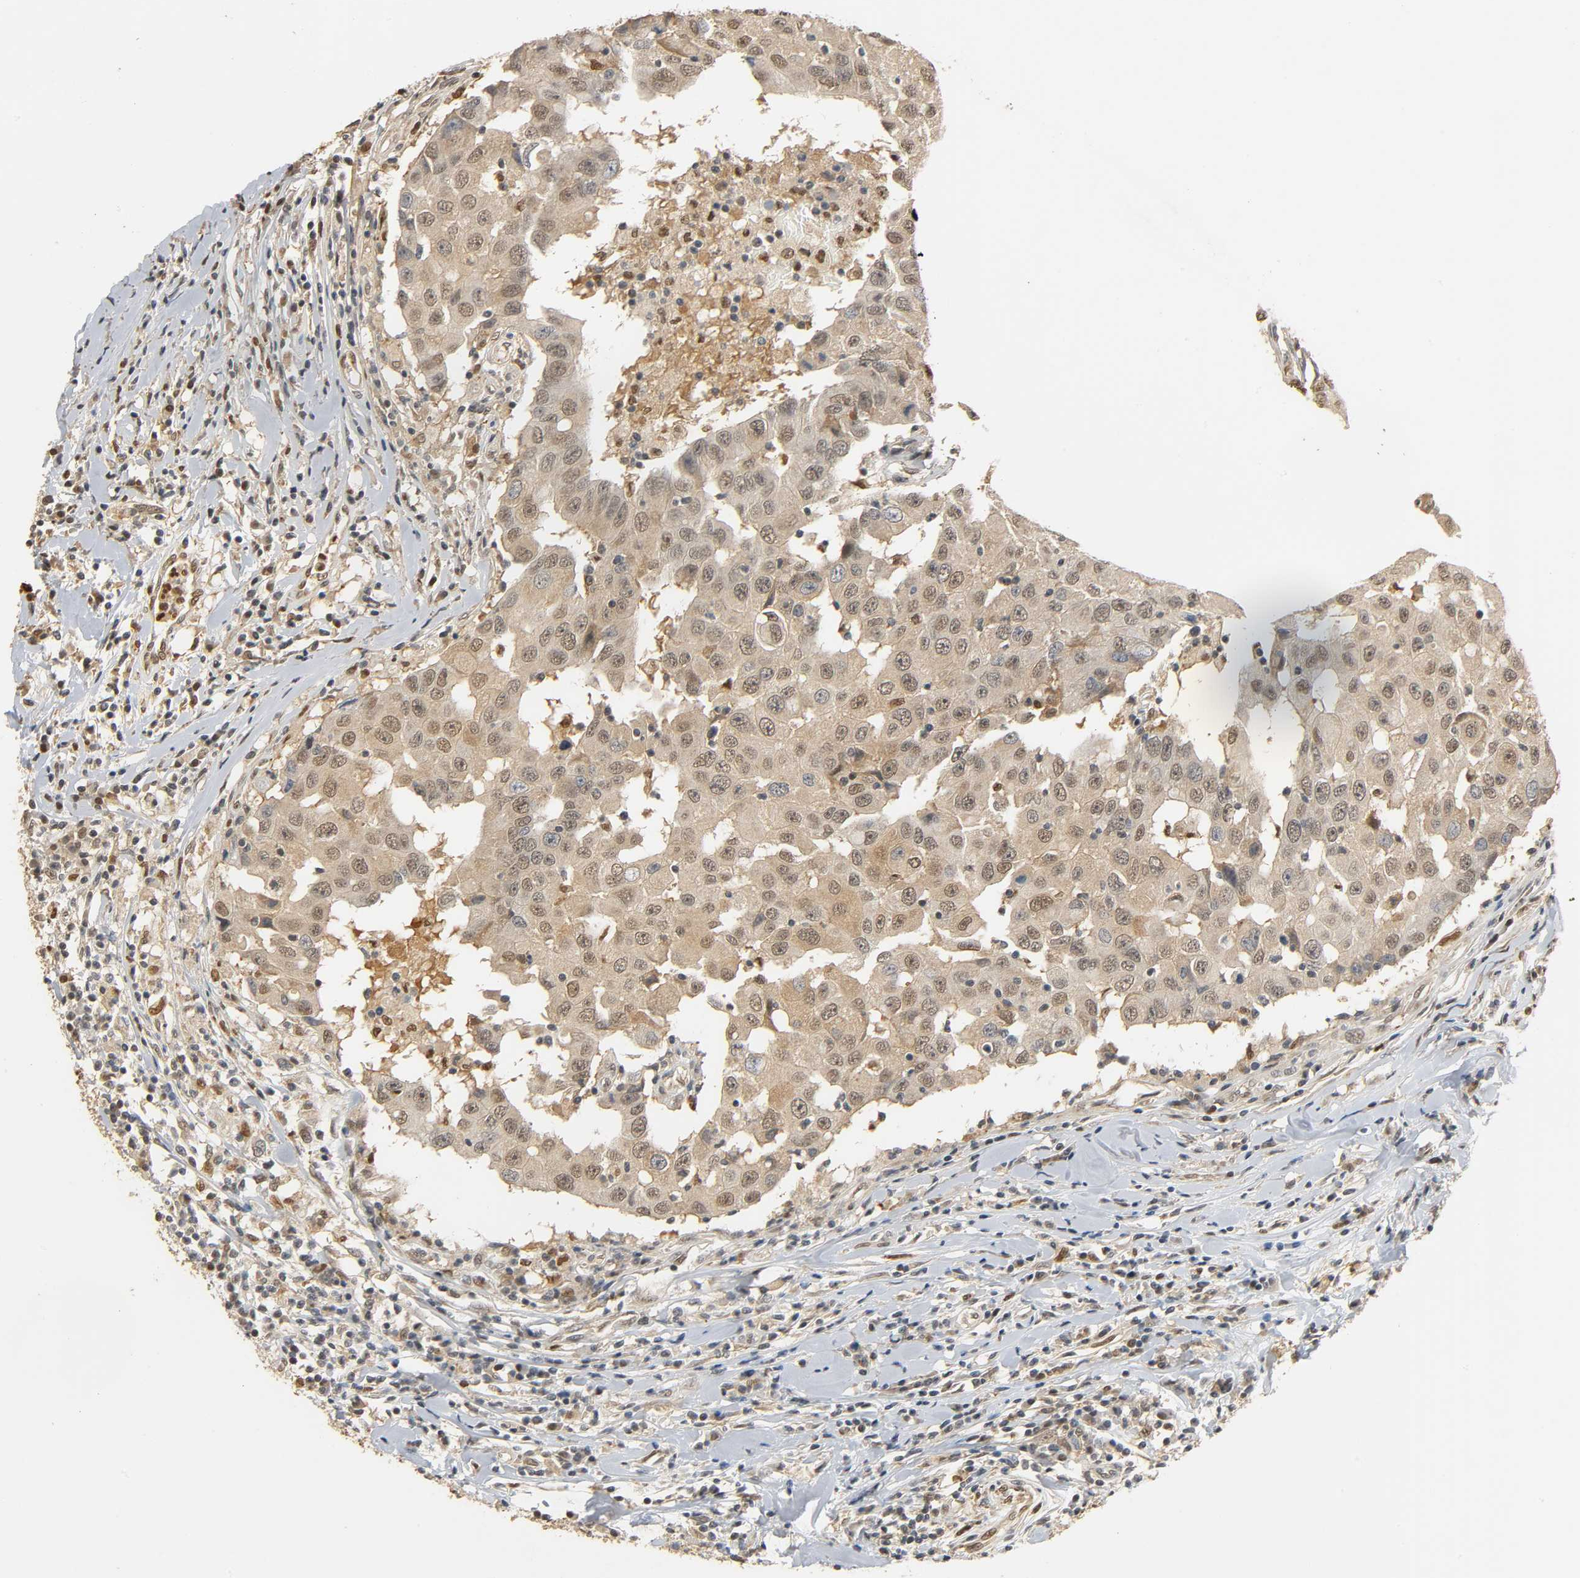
{"staining": {"intensity": "weak", "quantity": "25%-75%", "location": "cytoplasmic/membranous,nuclear"}, "tissue": "breast cancer", "cell_type": "Tumor cells", "image_type": "cancer", "snomed": [{"axis": "morphology", "description": "Duct carcinoma"}, {"axis": "topography", "description": "Breast"}], "caption": "Immunohistochemistry of human breast cancer displays low levels of weak cytoplasmic/membranous and nuclear staining in approximately 25%-75% of tumor cells. (DAB (3,3'-diaminobenzidine) IHC, brown staining for protein, blue staining for nuclei).", "gene": "ZFPM2", "patient": {"sex": "female", "age": 27}}